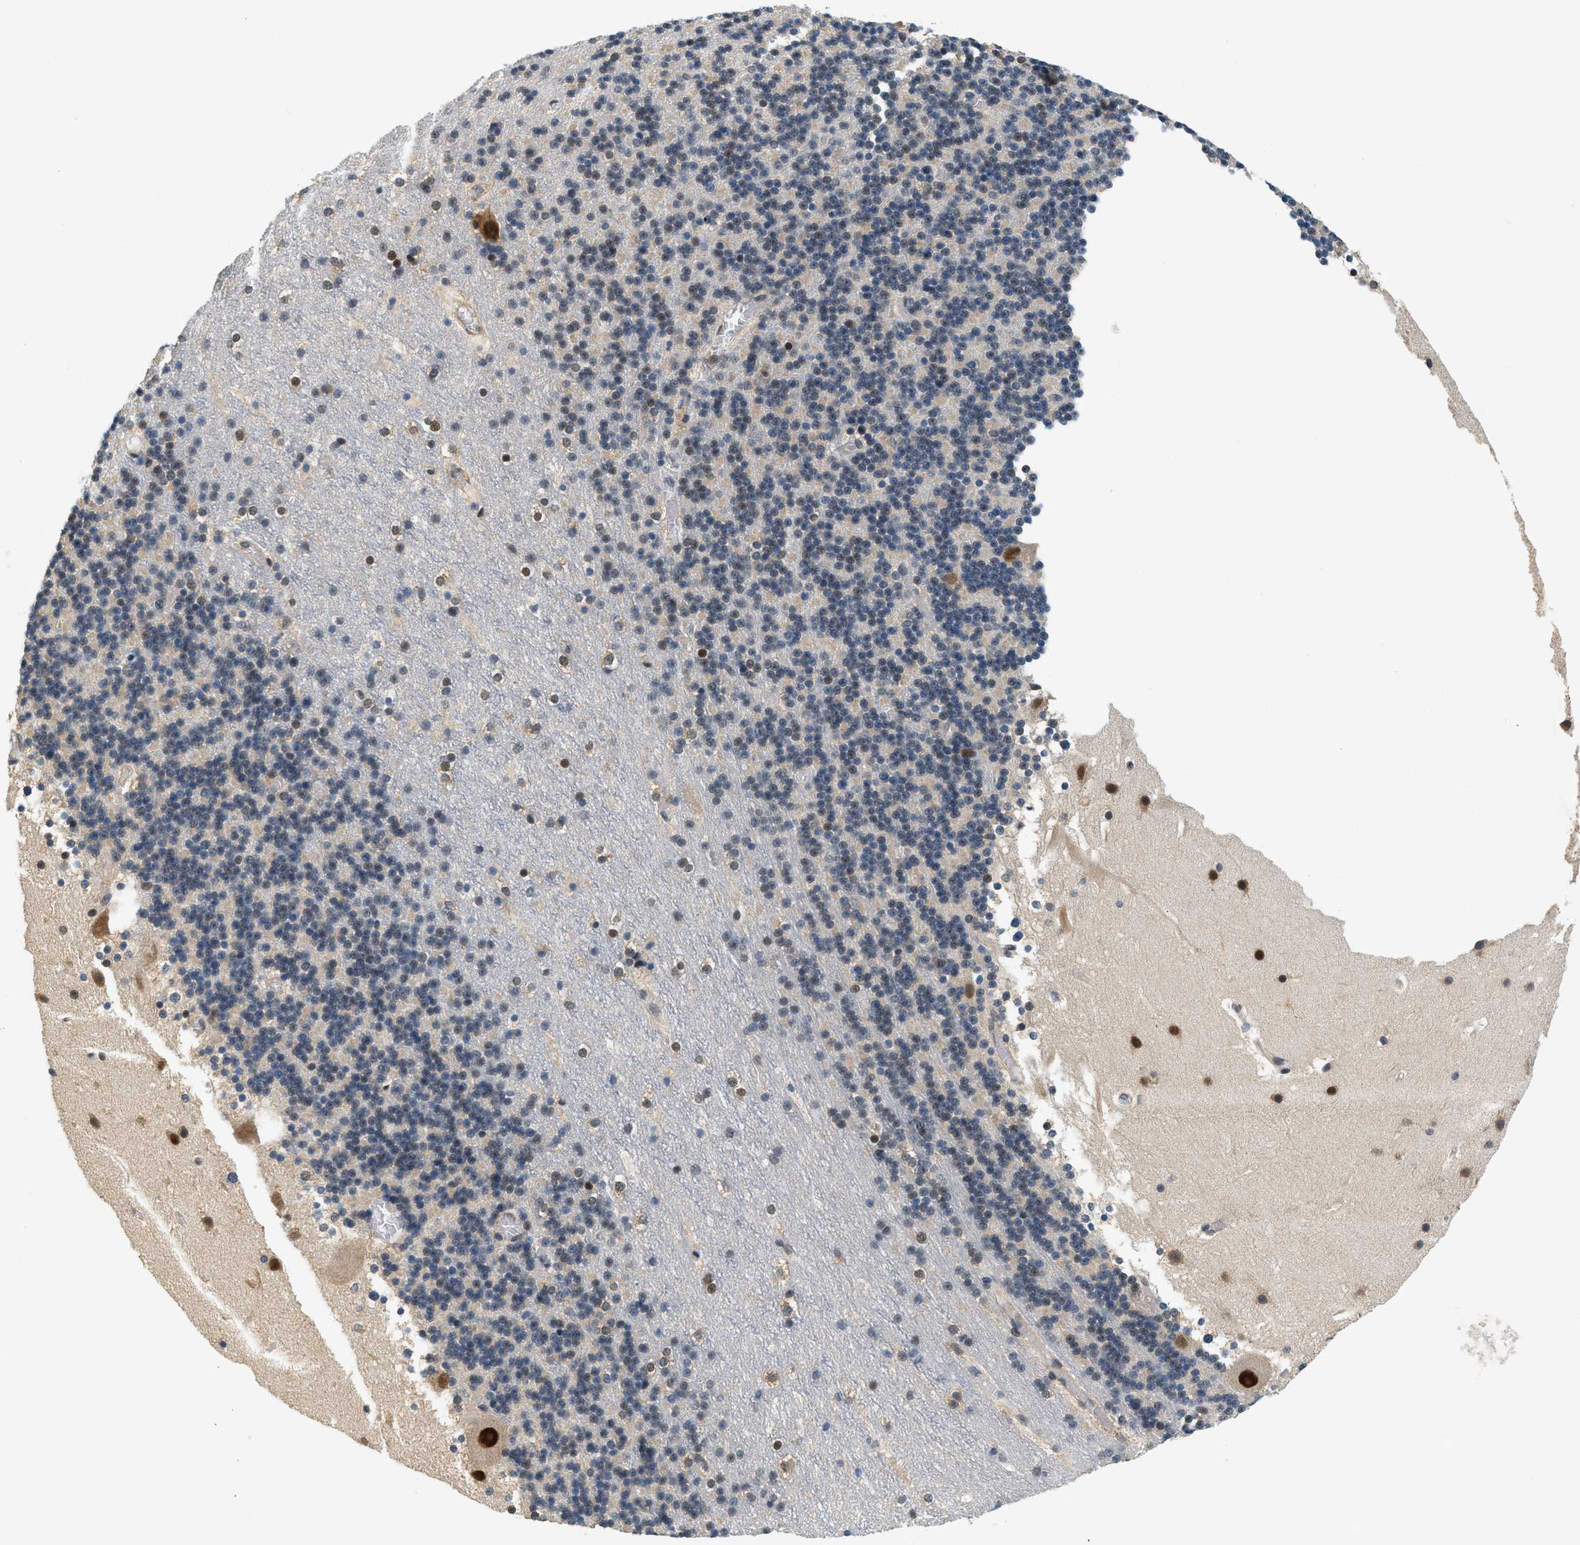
{"staining": {"intensity": "weak", "quantity": "25%-75%", "location": "cytoplasmic/membranous"}, "tissue": "cerebellum", "cell_type": "Cells in granular layer", "image_type": "normal", "snomed": [{"axis": "morphology", "description": "Normal tissue, NOS"}, {"axis": "topography", "description": "Cerebellum"}], "caption": "Cerebellum stained for a protein (brown) displays weak cytoplasmic/membranous positive expression in approximately 25%-75% of cells in granular layer.", "gene": "PSMD3", "patient": {"sex": "male", "age": 45}}